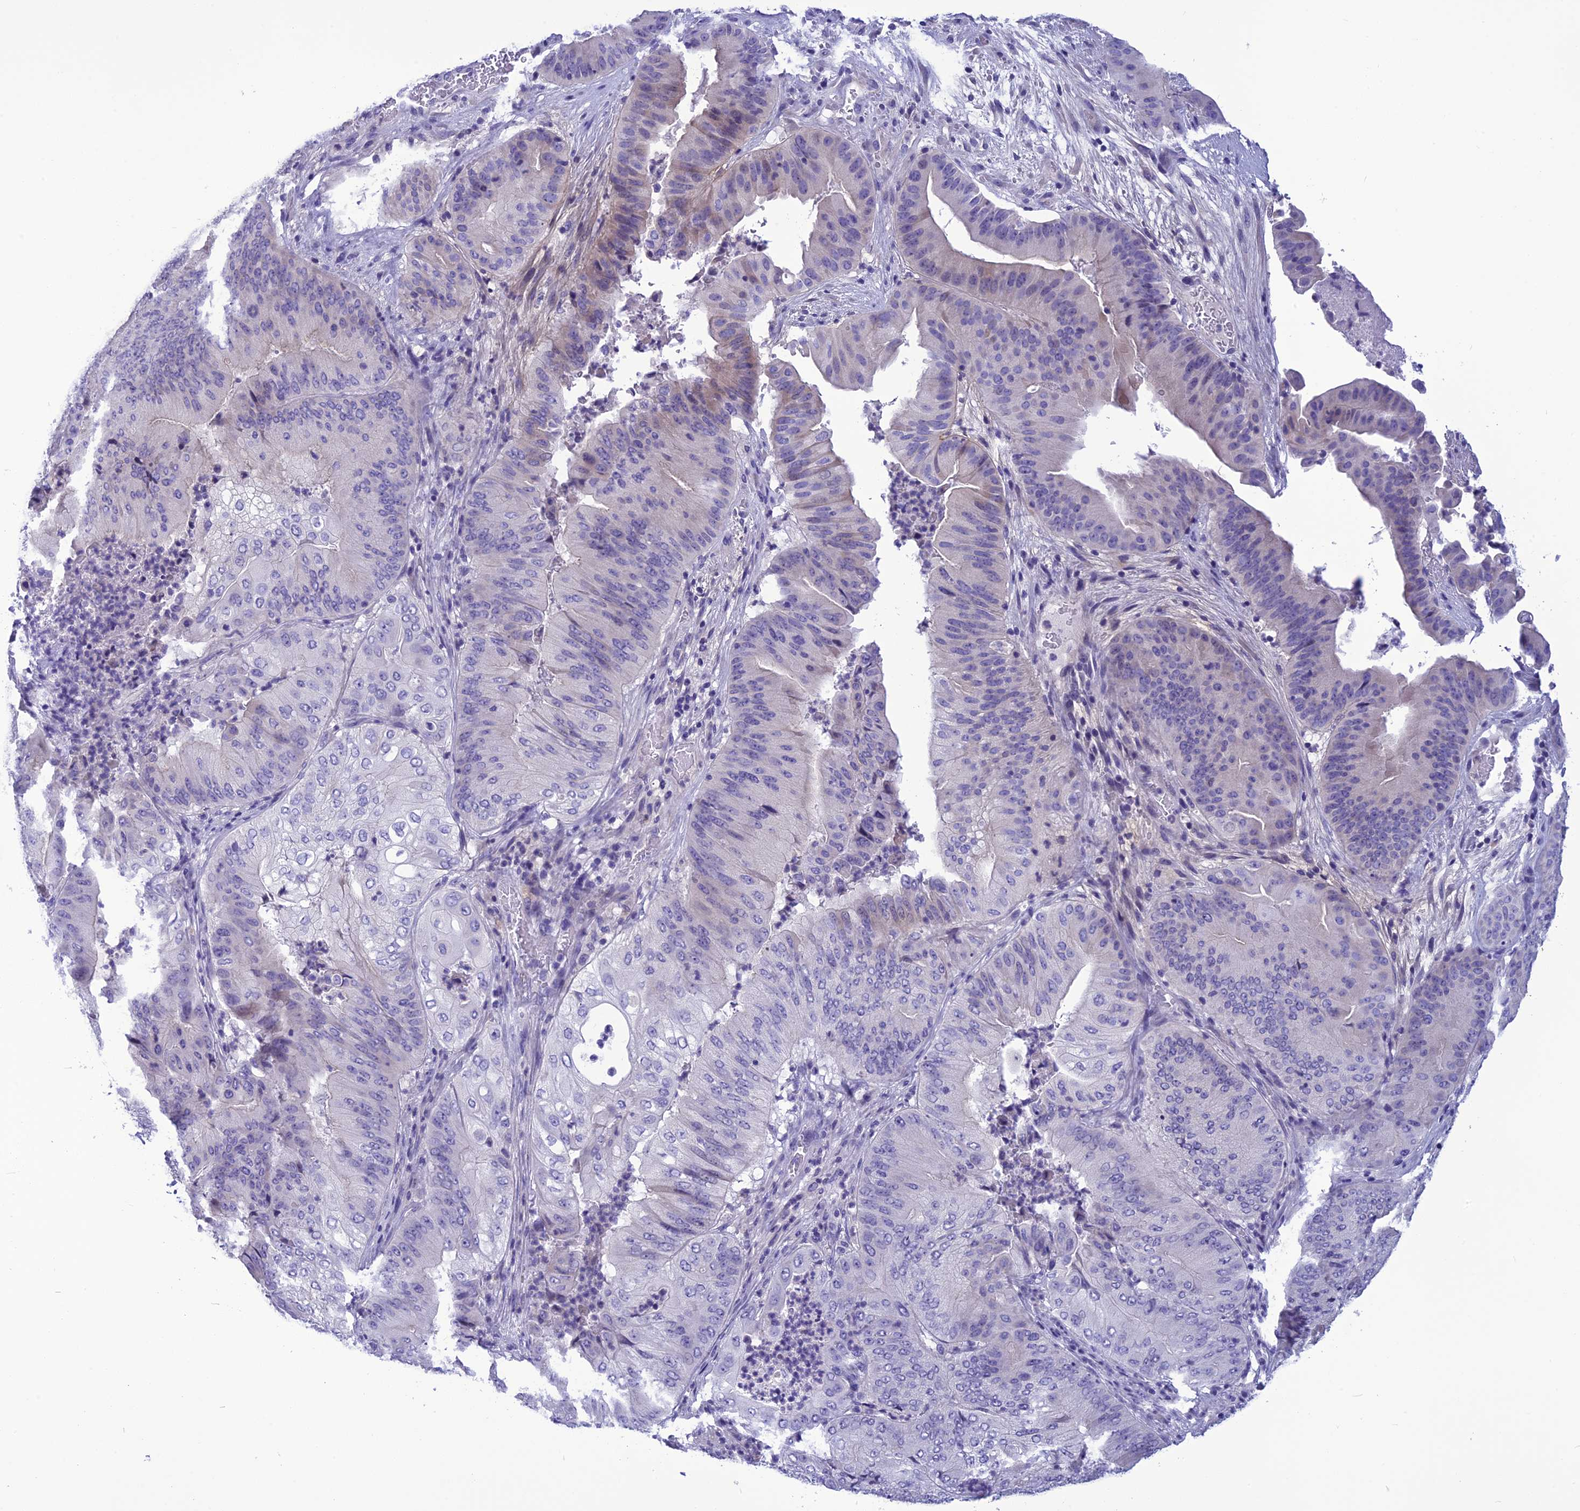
{"staining": {"intensity": "weak", "quantity": "<25%", "location": "cytoplasmic/membranous"}, "tissue": "pancreatic cancer", "cell_type": "Tumor cells", "image_type": "cancer", "snomed": [{"axis": "morphology", "description": "Adenocarcinoma, NOS"}, {"axis": "topography", "description": "Pancreas"}], "caption": "An immunohistochemistry (IHC) photomicrograph of pancreatic cancer is shown. There is no staining in tumor cells of pancreatic cancer.", "gene": "BBS2", "patient": {"sex": "female", "age": 77}}